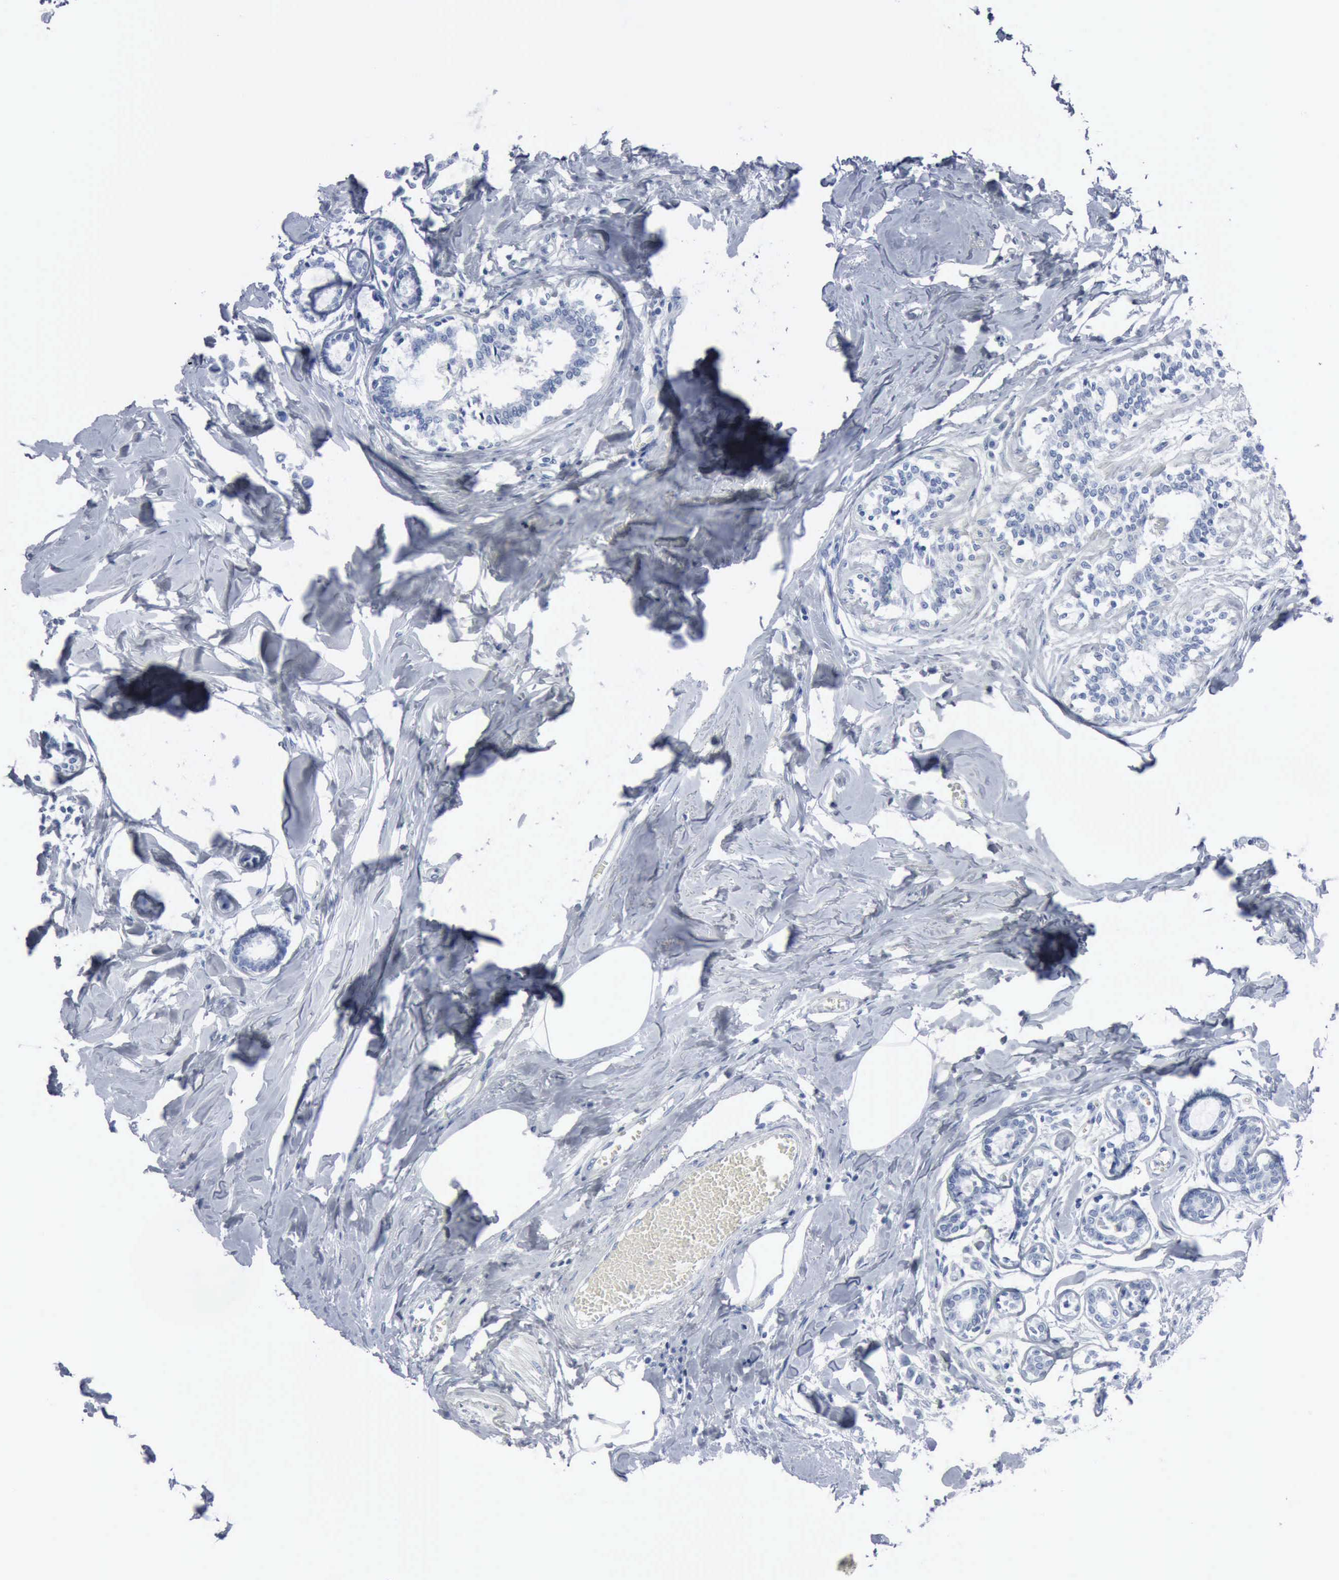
{"staining": {"intensity": "negative", "quantity": "none", "location": "none"}, "tissue": "breast cancer", "cell_type": "Tumor cells", "image_type": "cancer", "snomed": [{"axis": "morphology", "description": "Lobular carcinoma"}, {"axis": "topography", "description": "Breast"}], "caption": "The micrograph shows no staining of tumor cells in lobular carcinoma (breast). The staining is performed using DAB brown chromogen with nuclei counter-stained in using hematoxylin.", "gene": "DMD", "patient": {"sex": "female", "age": 51}}